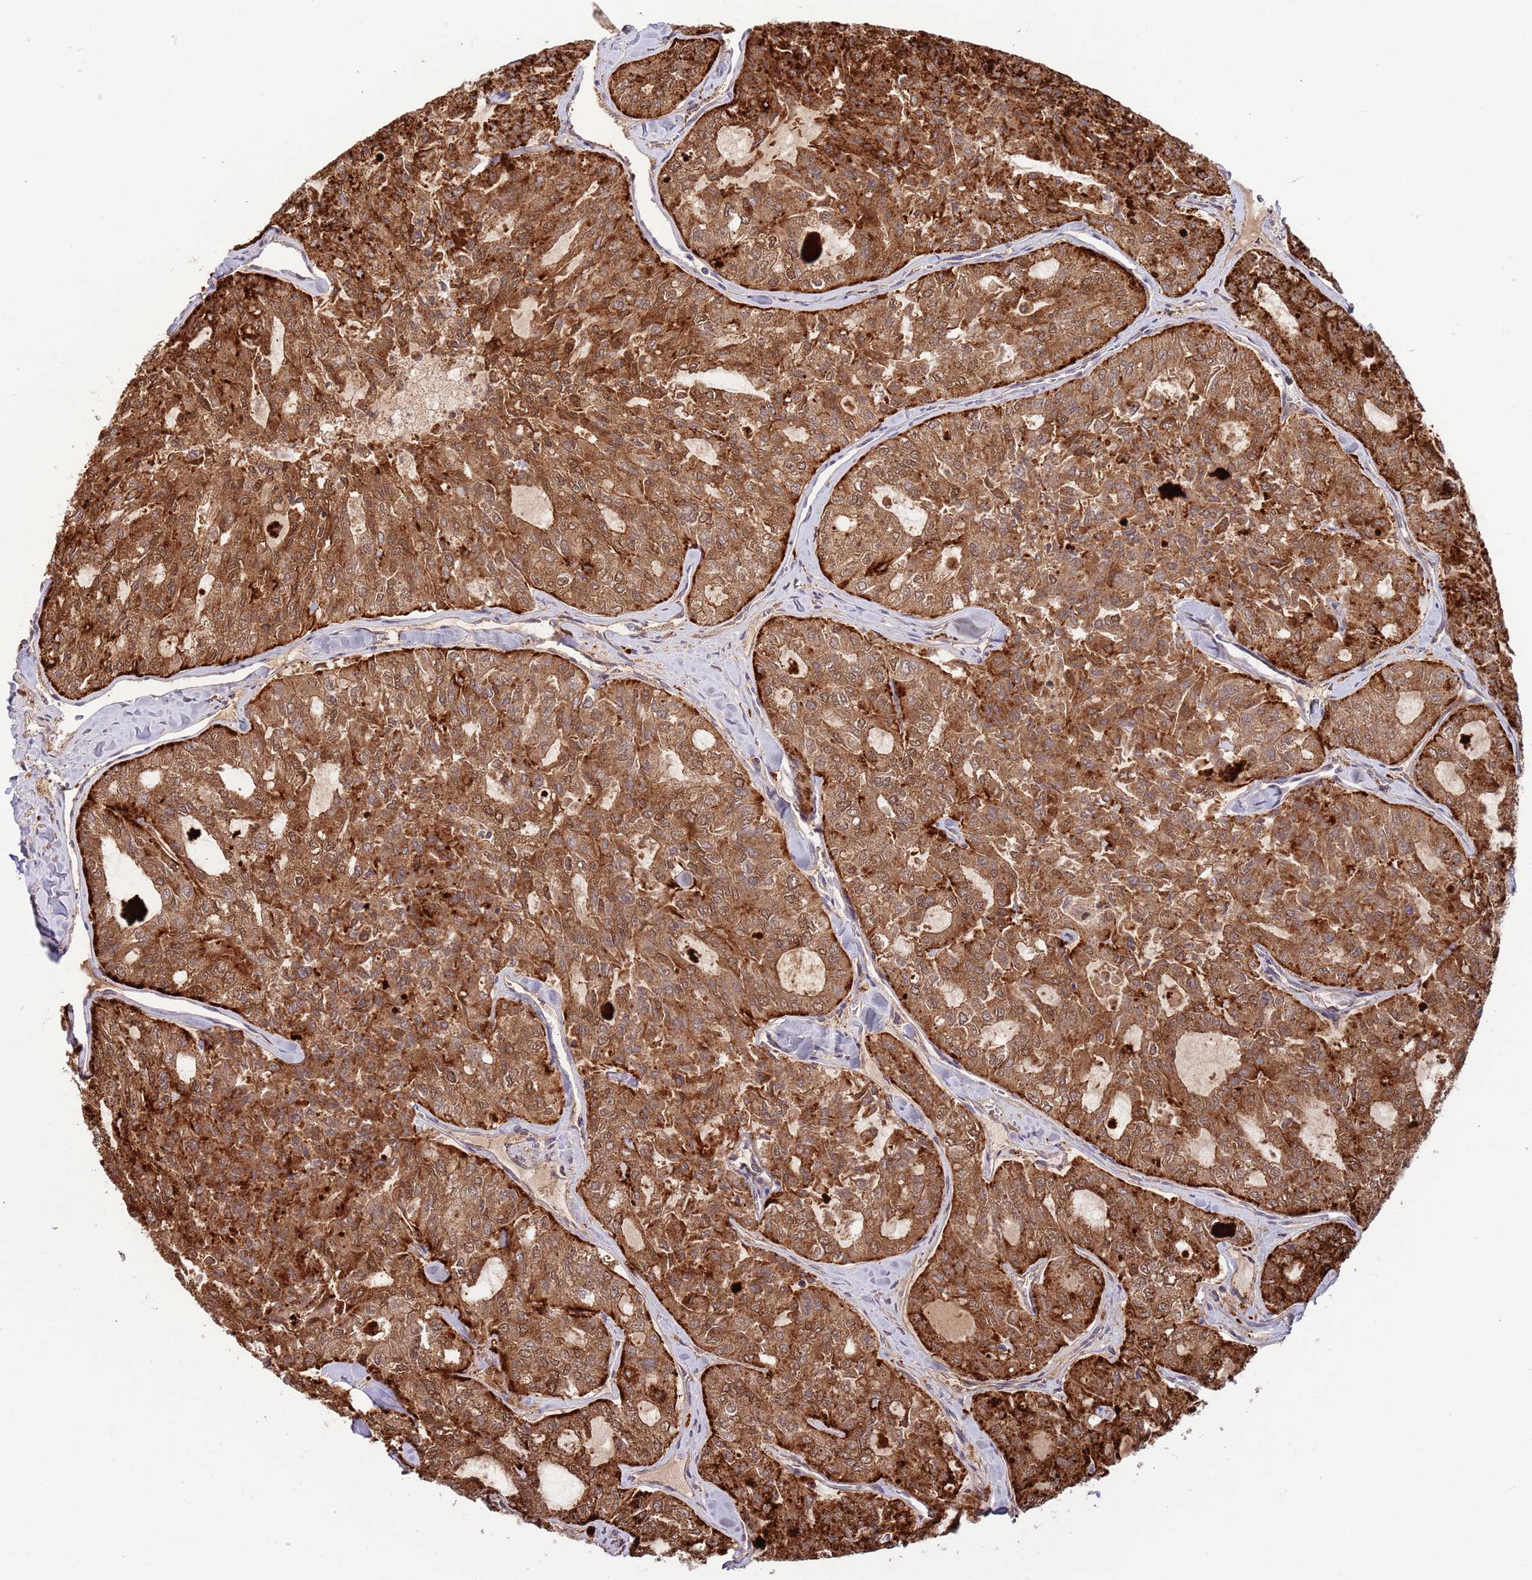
{"staining": {"intensity": "strong", "quantity": ">75%", "location": "cytoplasmic/membranous,nuclear"}, "tissue": "thyroid cancer", "cell_type": "Tumor cells", "image_type": "cancer", "snomed": [{"axis": "morphology", "description": "Follicular adenoma carcinoma, NOS"}, {"axis": "topography", "description": "Thyroid gland"}], "caption": "Brown immunohistochemical staining in human thyroid follicular adenoma carcinoma displays strong cytoplasmic/membranous and nuclear positivity in about >75% of tumor cells.", "gene": "SALL1", "patient": {"sex": "male", "age": 75}}